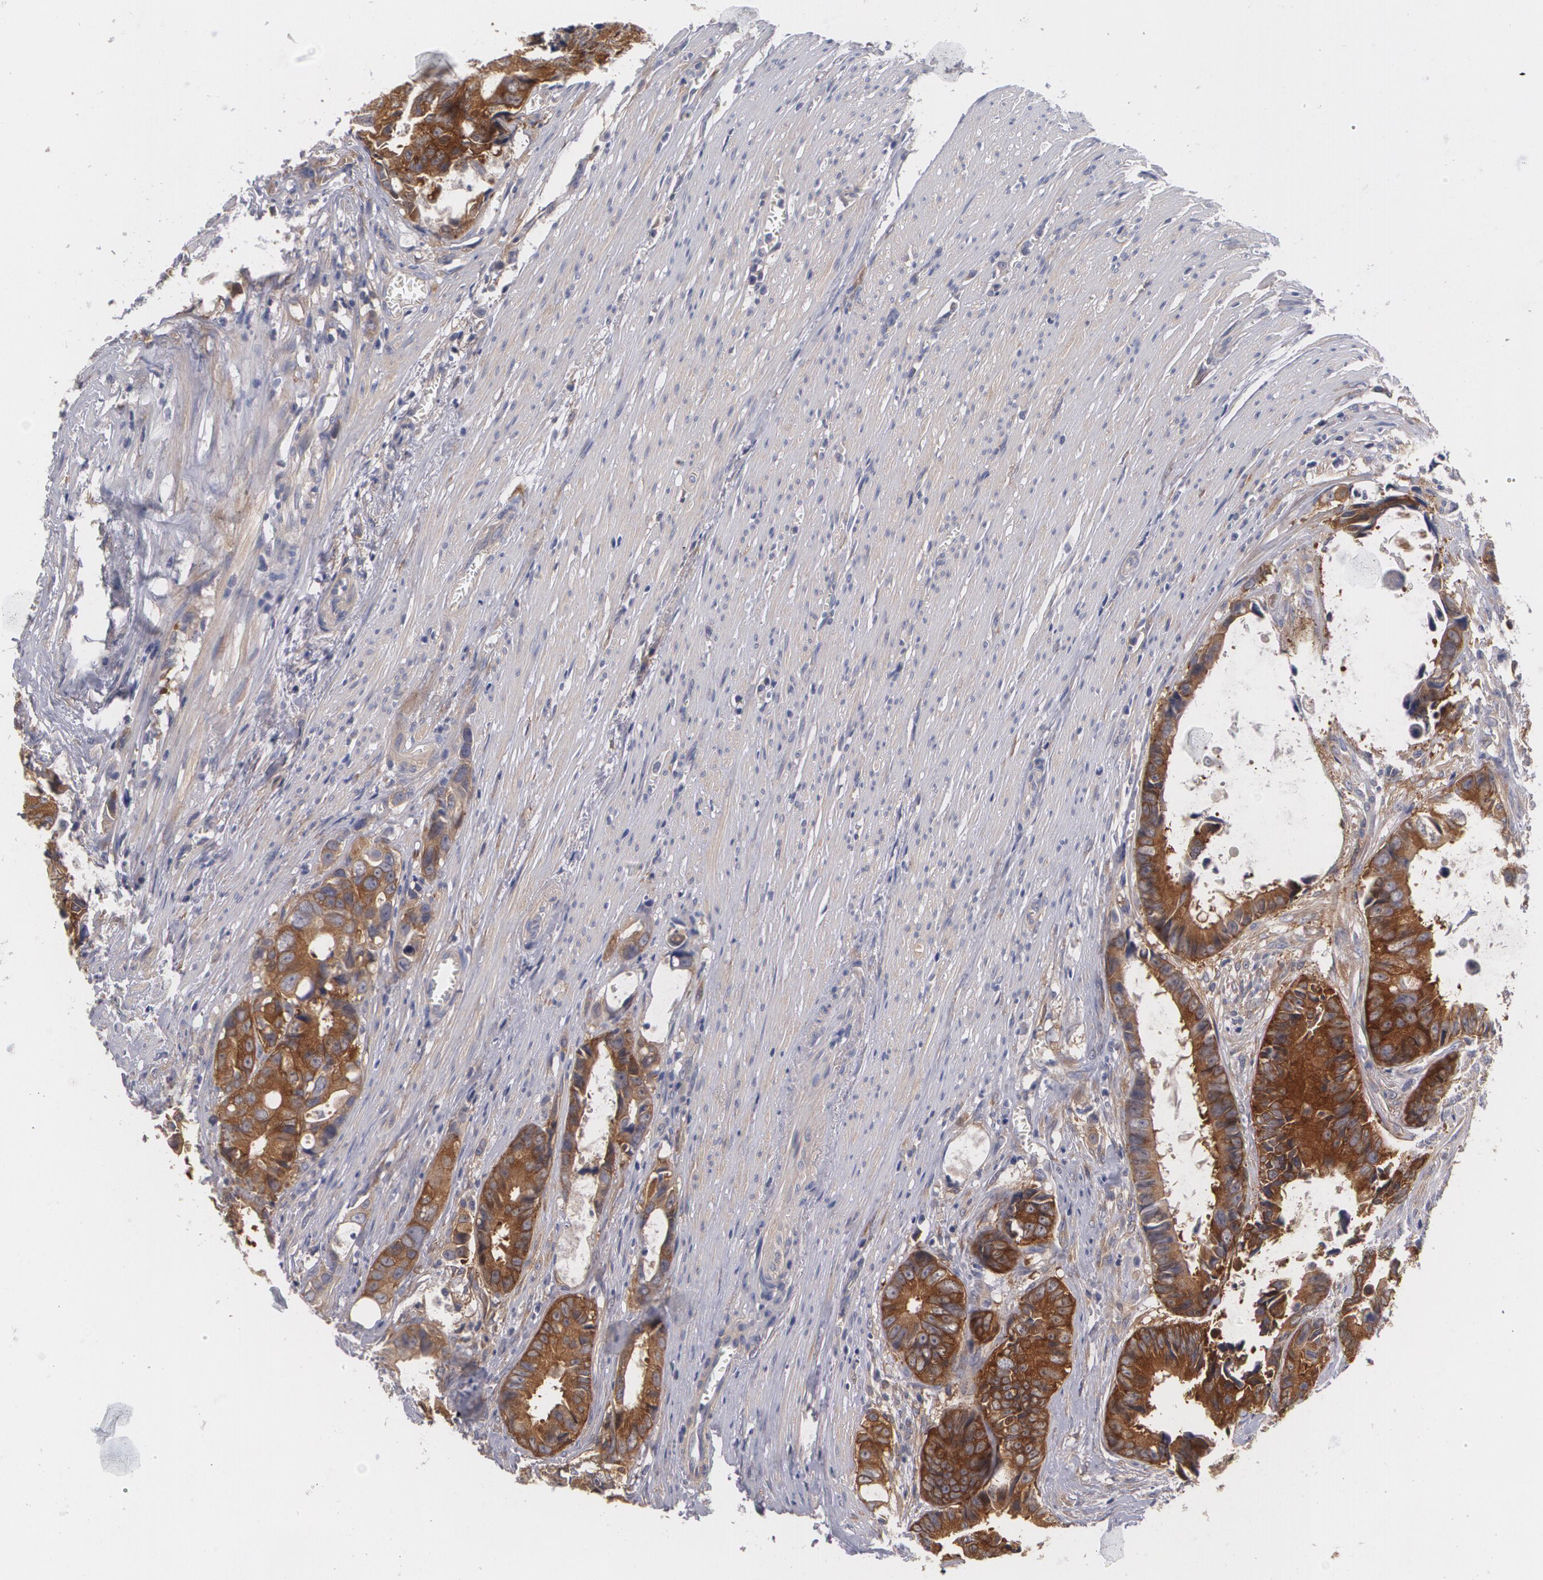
{"staining": {"intensity": "strong", "quantity": ">75%", "location": "cytoplasmic/membranous"}, "tissue": "colorectal cancer", "cell_type": "Tumor cells", "image_type": "cancer", "snomed": [{"axis": "morphology", "description": "Adenocarcinoma, NOS"}, {"axis": "topography", "description": "Rectum"}], "caption": "The micrograph shows staining of colorectal adenocarcinoma, revealing strong cytoplasmic/membranous protein expression (brown color) within tumor cells.", "gene": "CASK", "patient": {"sex": "female", "age": 98}}